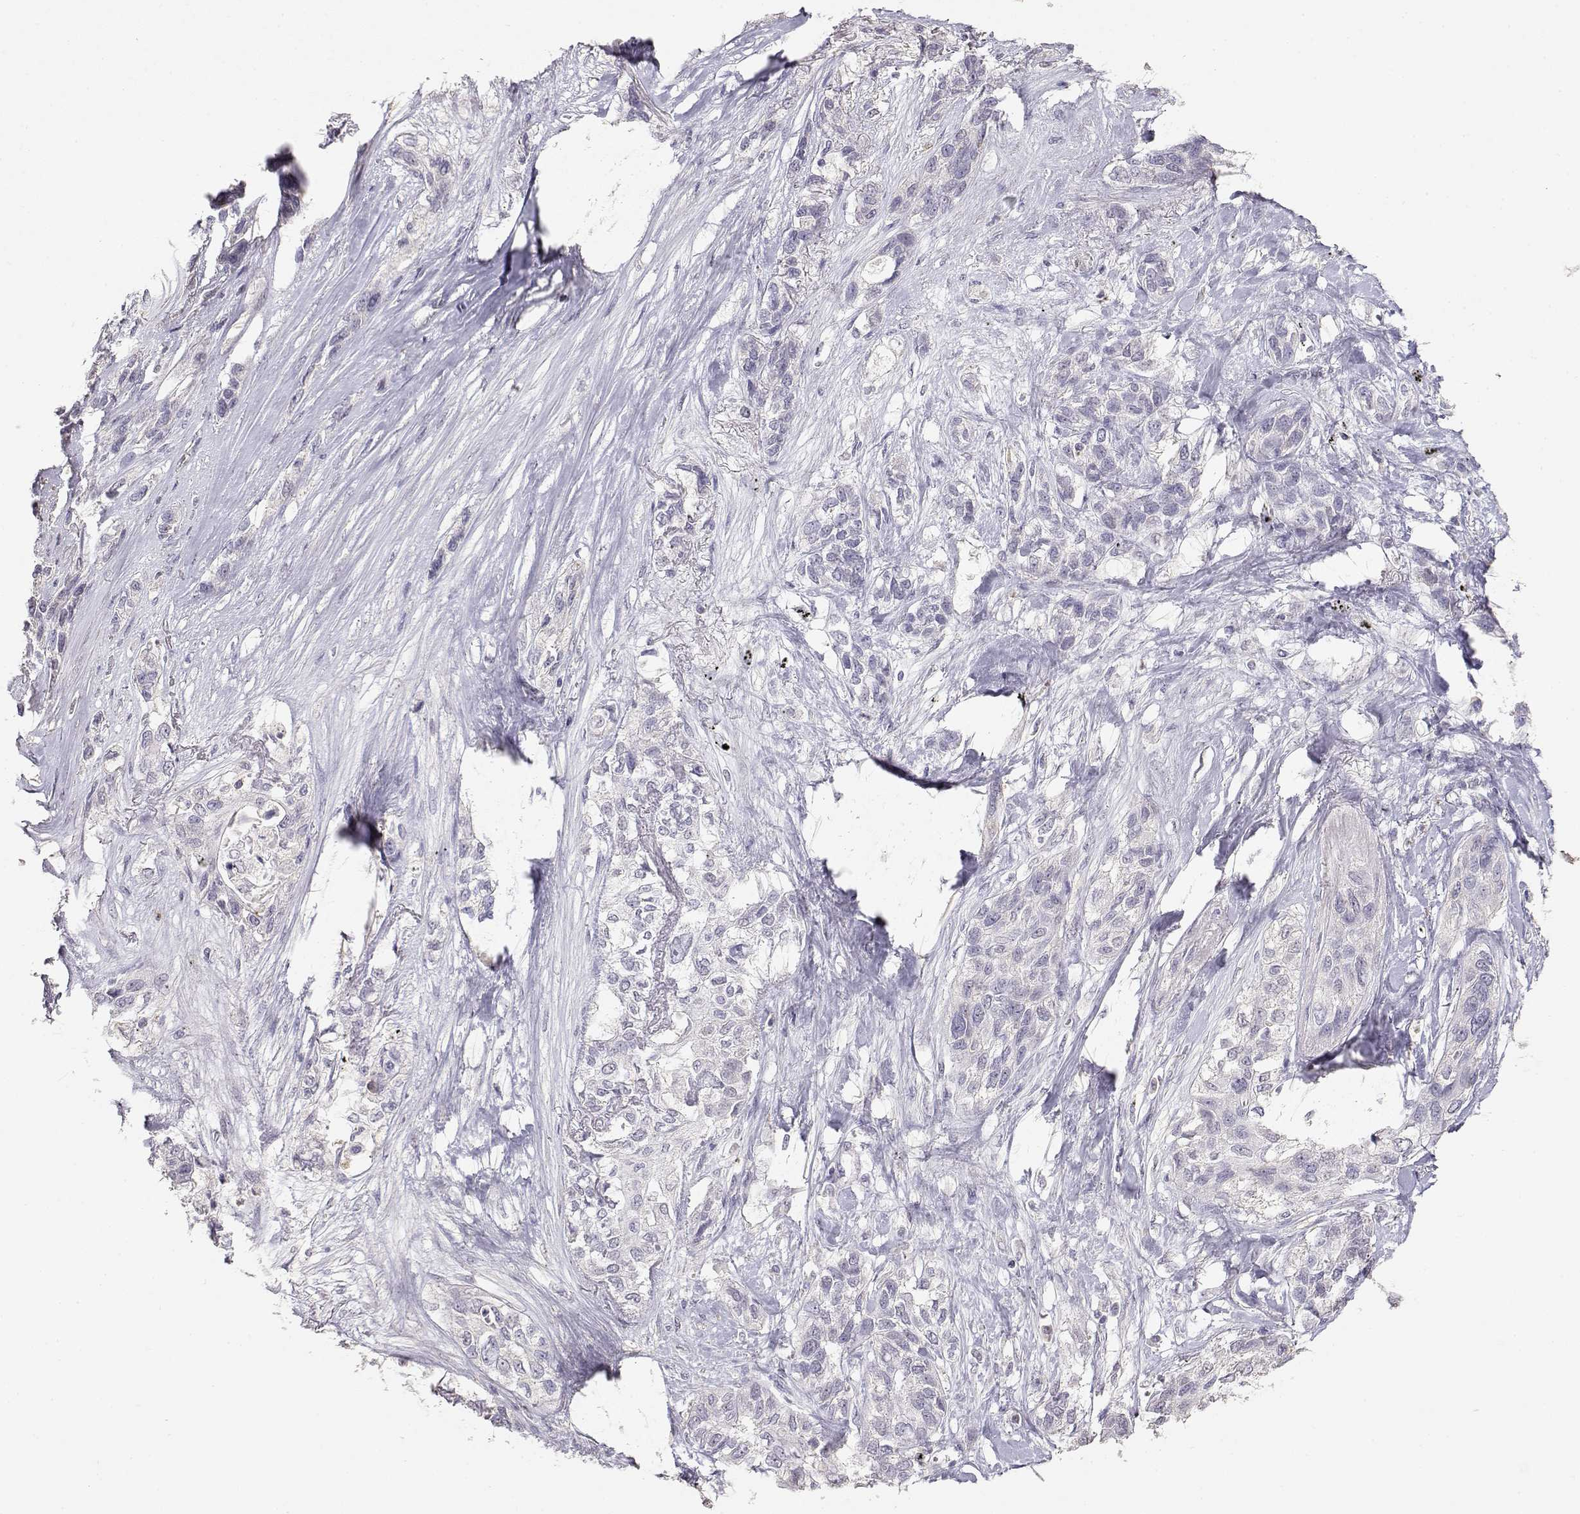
{"staining": {"intensity": "negative", "quantity": "none", "location": "none"}, "tissue": "lung cancer", "cell_type": "Tumor cells", "image_type": "cancer", "snomed": [{"axis": "morphology", "description": "Squamous cell carcinoma, NOS"}, {"axis": "topography", "description": "Lung"}], "caption": "IHC of human squamous cell carcinoma (lung) reveals no staining in tumor cells.", "gene": "TNFRSF10C", "patient": {"sex": "female", "age": 70}}